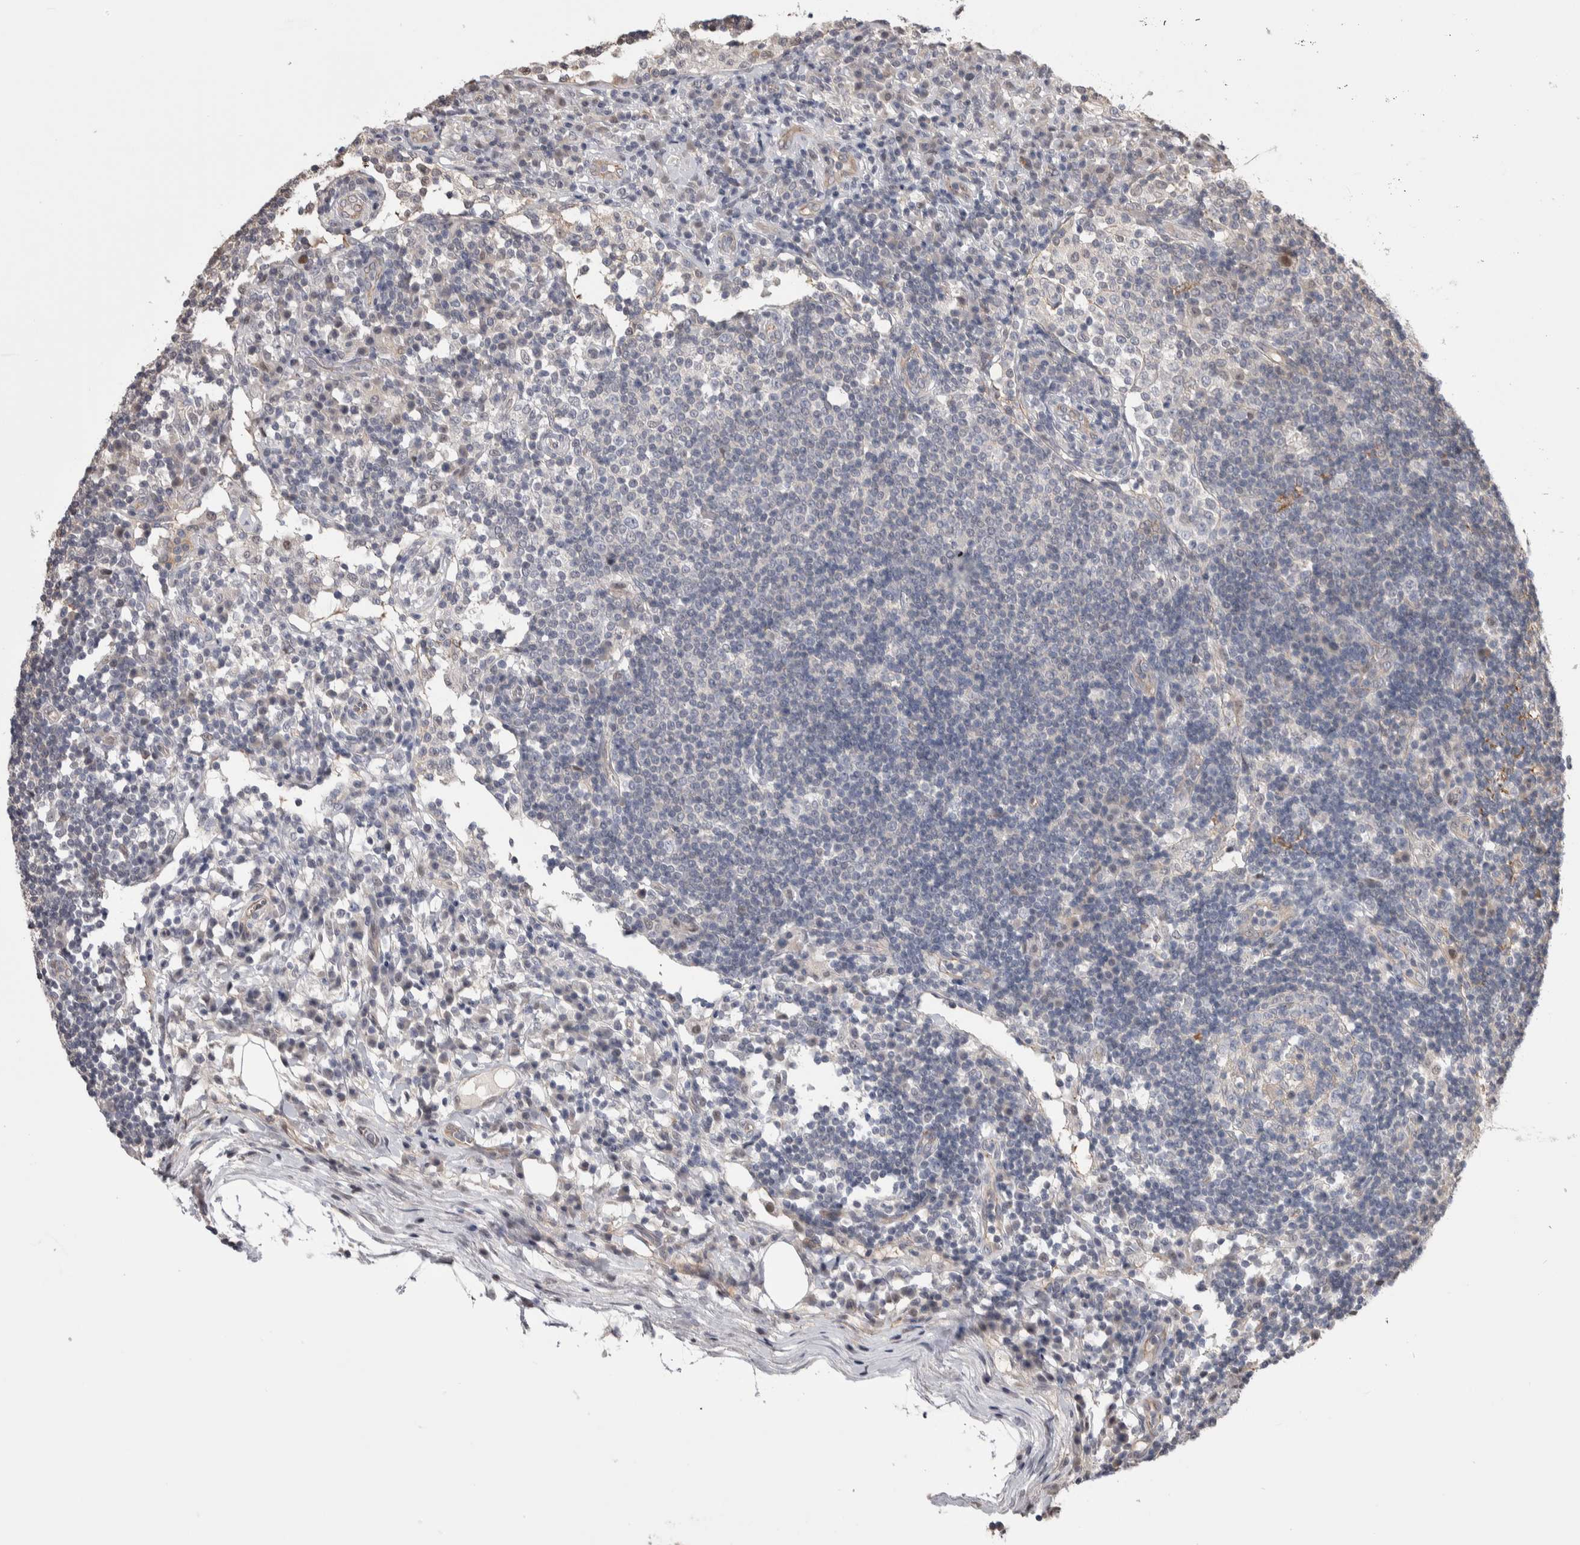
{"staining": {"intensity": "negative", "quantity": "none", "location": "none"}, "tissue": "lymph node", "cell_type": "Germinal center cells", "image_type": "normal", "snomed": [{"axis": "morphology", "description": "Normal tissue, NOS"}, {"axis": "topography", "description": "Lymph node"}], "caption": "Germinal center cells are negative for brown protein staining in benign lymph node. (IHC, brightfield microscopy, high magnification).", "gene": "ZBTB49", "patient": {"sex": "female", "age": 53}}